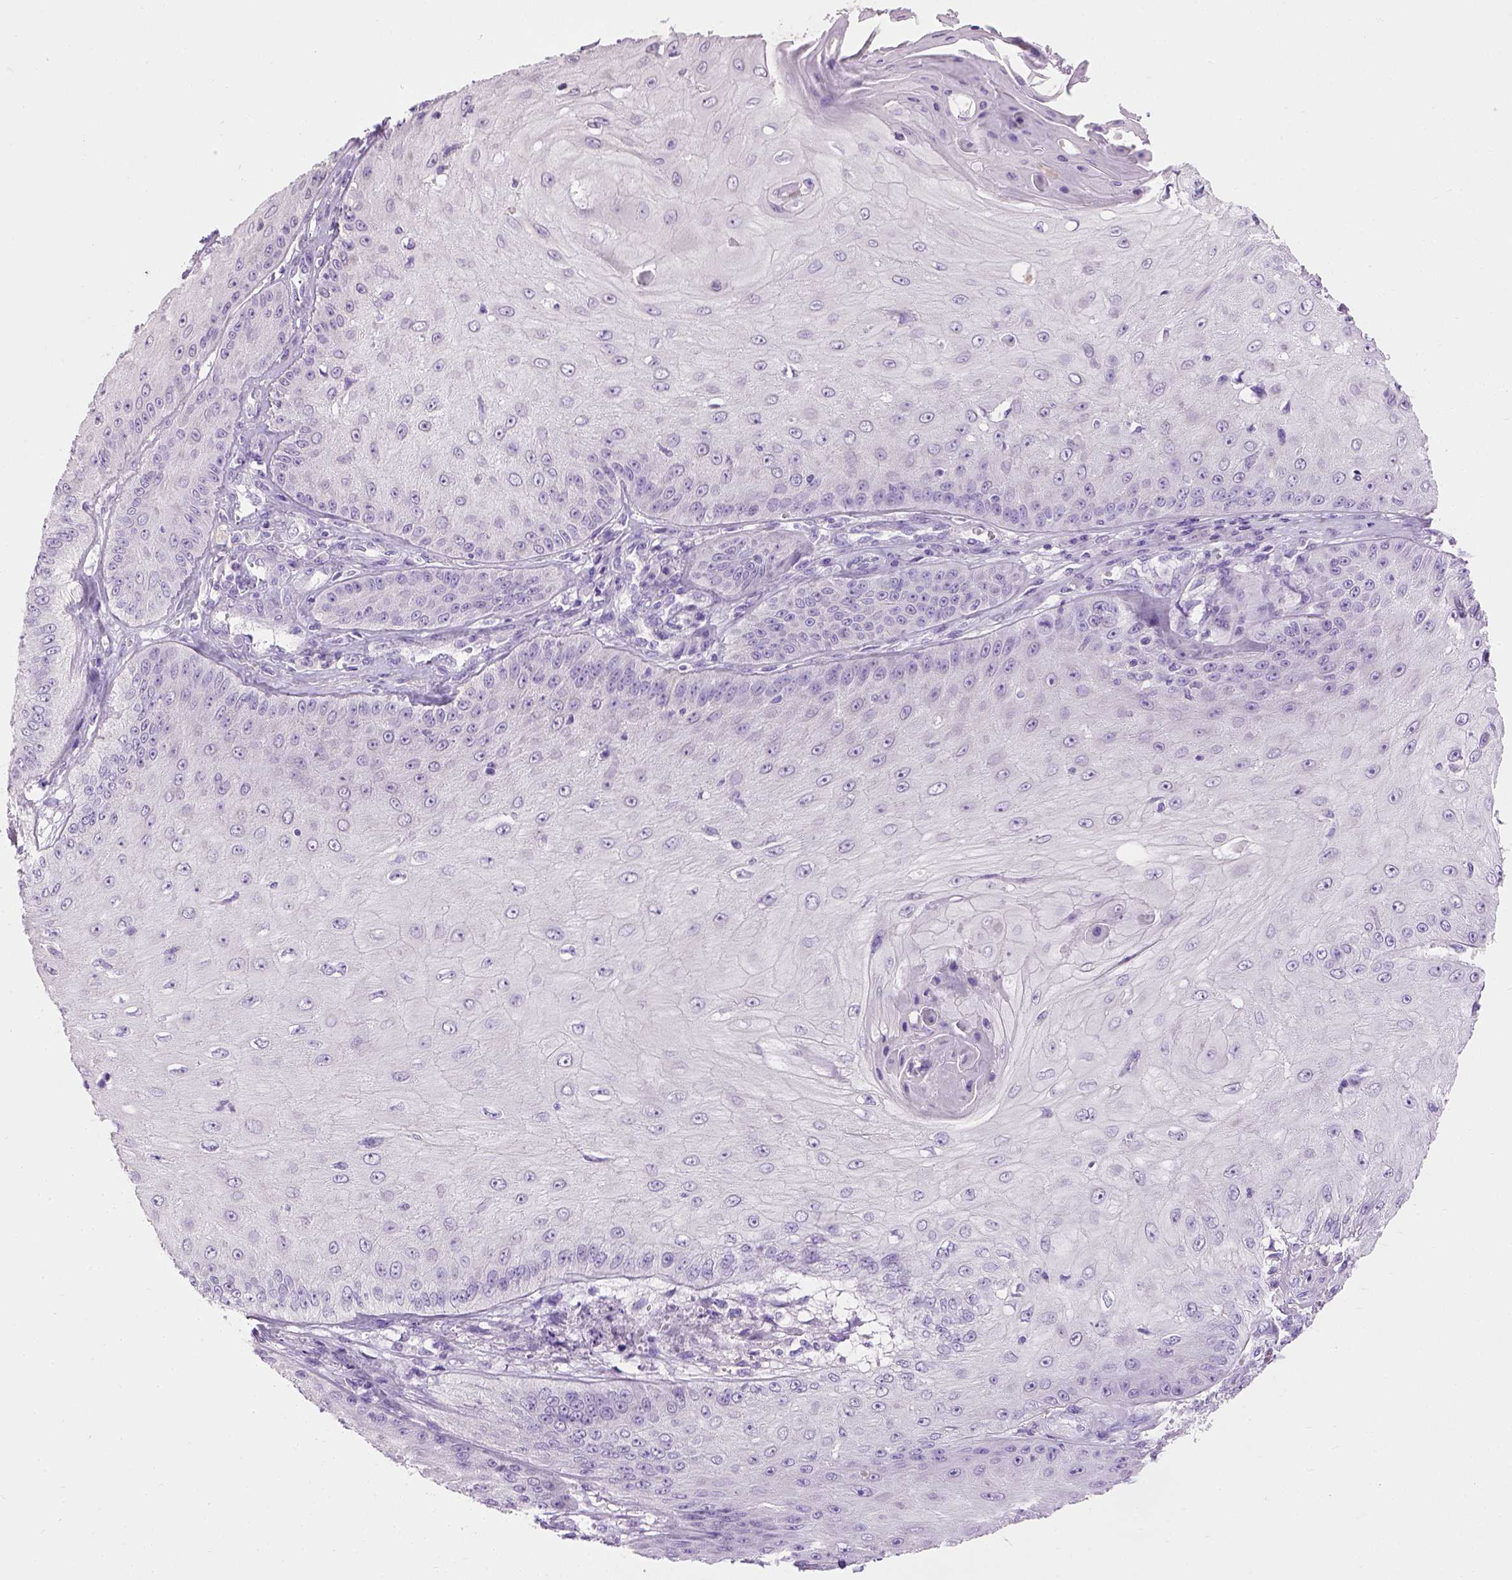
{"staining": {"intensity": "negative", "quantity": "none", "location": "none"}, "tissue": "skin cancer", "cell_type": "Tumor cells", "image_type": "cancer", "snomed": [{"axis": "morphology", "description": "Squamous cell carcinoma, NOS"}, {"axis": "topography", "description": "Skin"}], "caption": "Immunohistochemistry (IHC) photomicrograph of neoplastic tissue: human skin cancer (squamous cell carcinoma) stained with DAB reveals no significant protein staining in tumor cells.", "gene": "CYP24A1", "patient": {"sex": "male", "age": 70}}